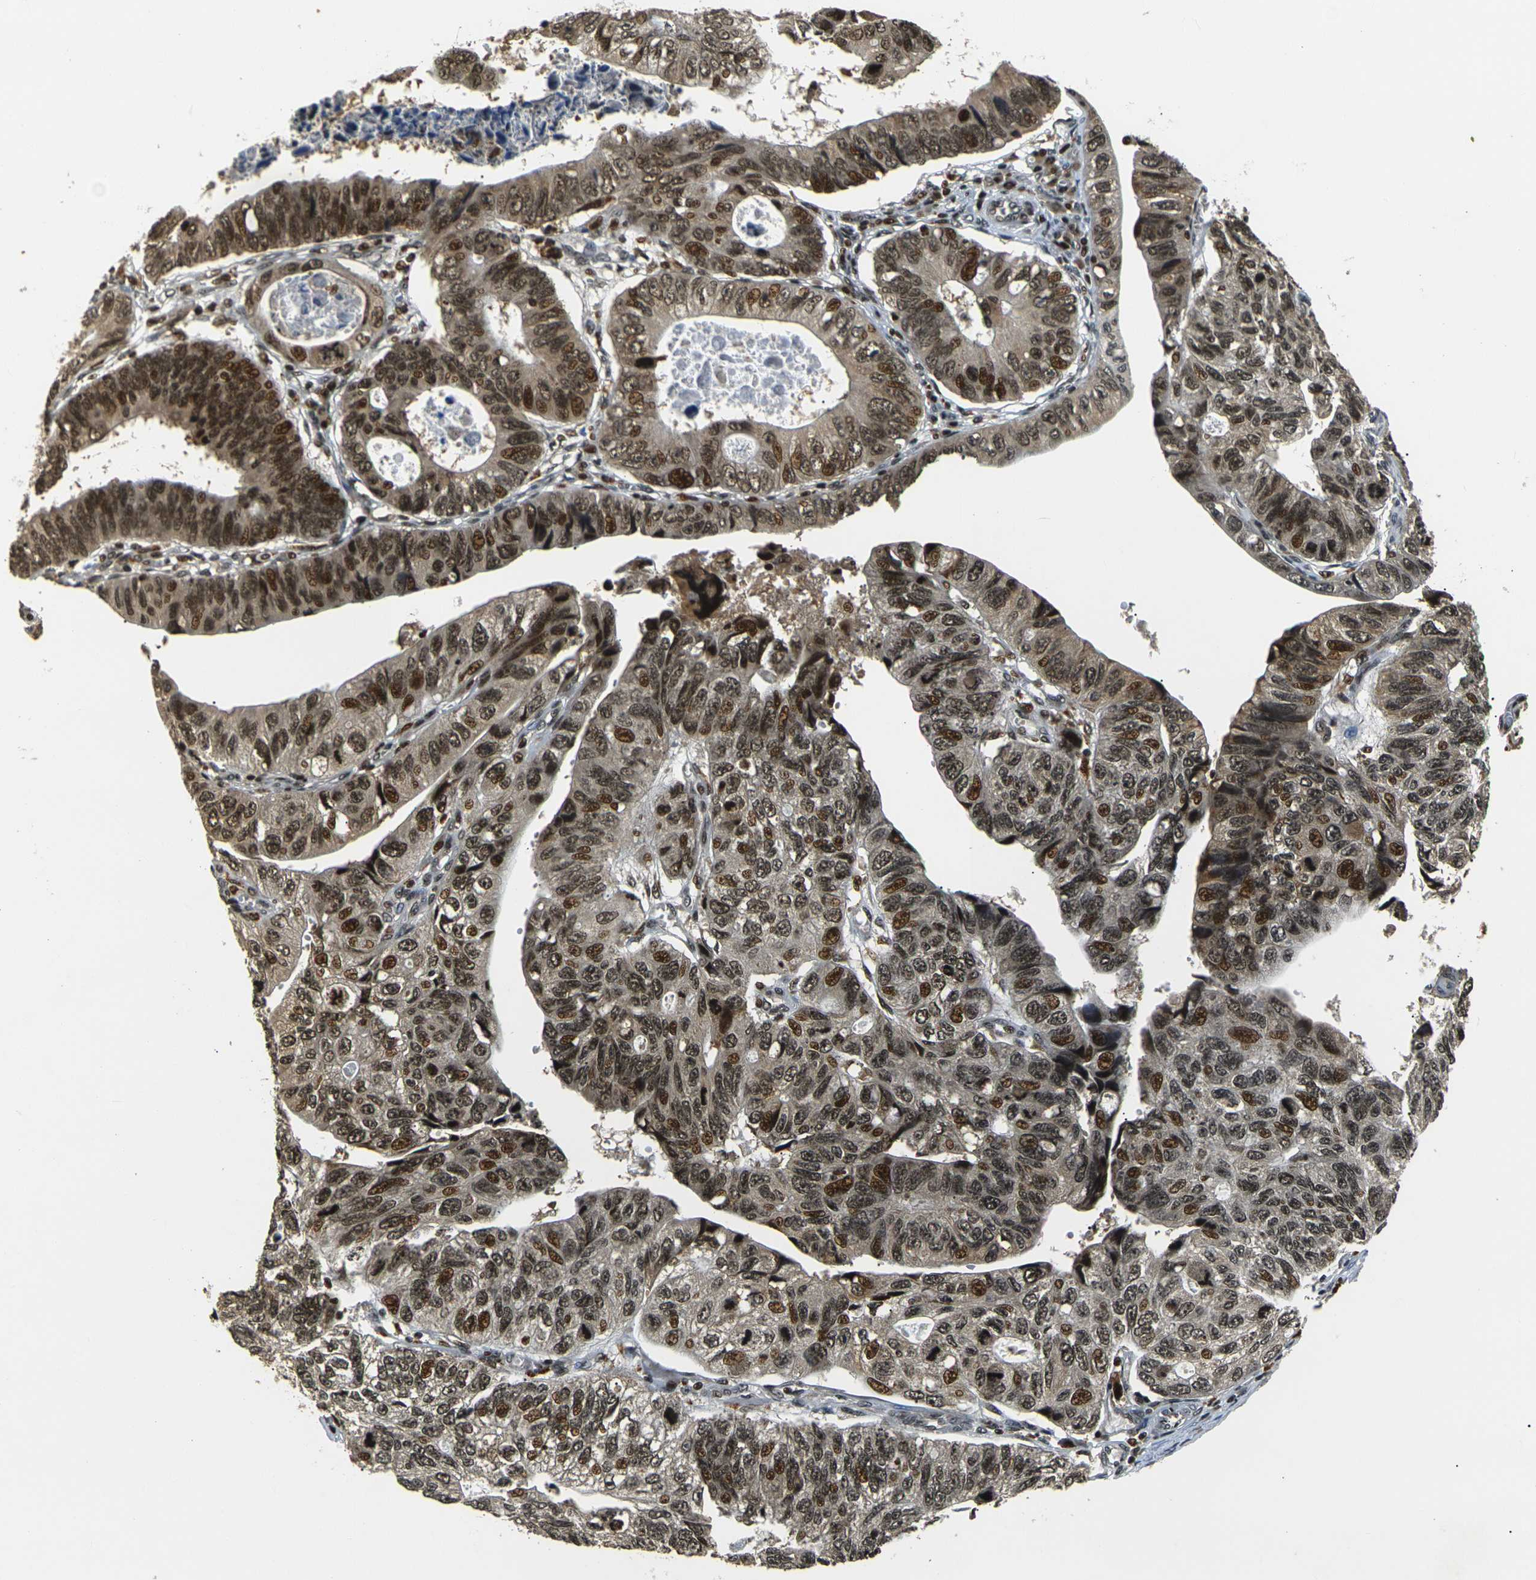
{"staining": {"intensity": "strong", "quantity": ">75%", "location": "cytoplasmic/membranous,nuclear"}, "tissue": "stomach cancer", "cell_type": "Tumor cells", "image_type": "cancer", "snomed": [{"axis": "morphology", "description": "Adenocarcinoma, NOS"}, {"axis": "topography", "description": "Stomach"}], "caption": "The immunohistochemical stain shows strong cytoplasmic/membranous and nuclear staining in tumor cells of stomach cancer (adenocarcinoma) tissue. The staining was performed using DAB (3,3'-diaminobenzidine) to visualize the protein expression in brown, while the nuclei were stained in blue with hematoxylin (Magnification: 20x).", "gene": "ACTL6A", "patient": {"sex": "male", "age": 59}}